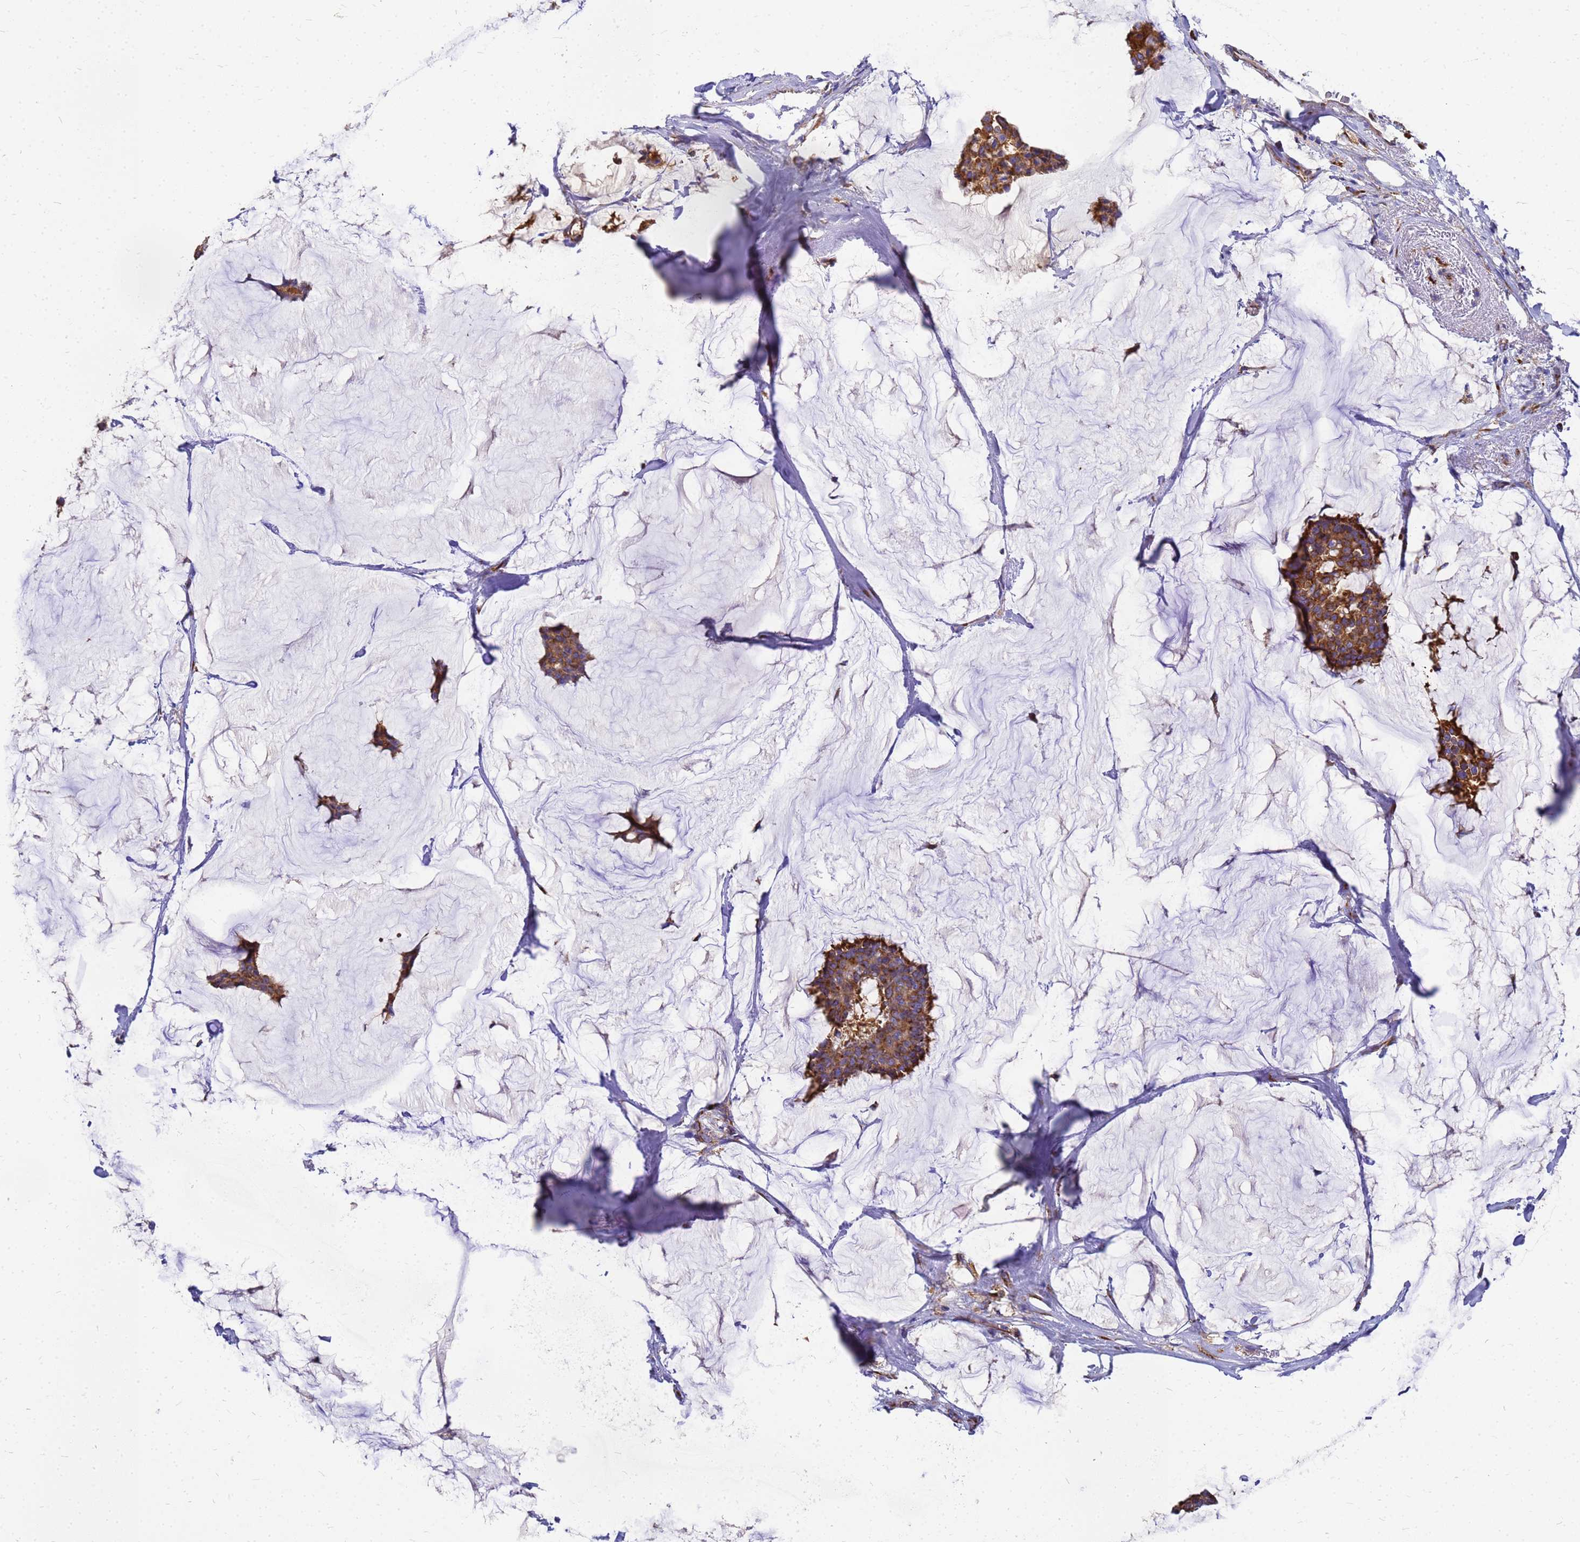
{"staining": {"intensity": "strong", "quantity": ">75%", "location": "cytoplasmic/membranous"}, "tissue": "breast cancer", "cell_type": "Tumor cells", "image_type": "cancer", "snomed": [{"axis": "morphology", "description": "Duct carcinoma"}, {"axis": "topography", "description": "Breast"}], "caption": "Immunohistochemical staining of breast cancer demonstrates high levels of strong cytoplasmic/membranous protein positivity in approximately >75% of tumor cells.", "gene": "EEF1D", "patient": {"sex": "female", "age": 93}}